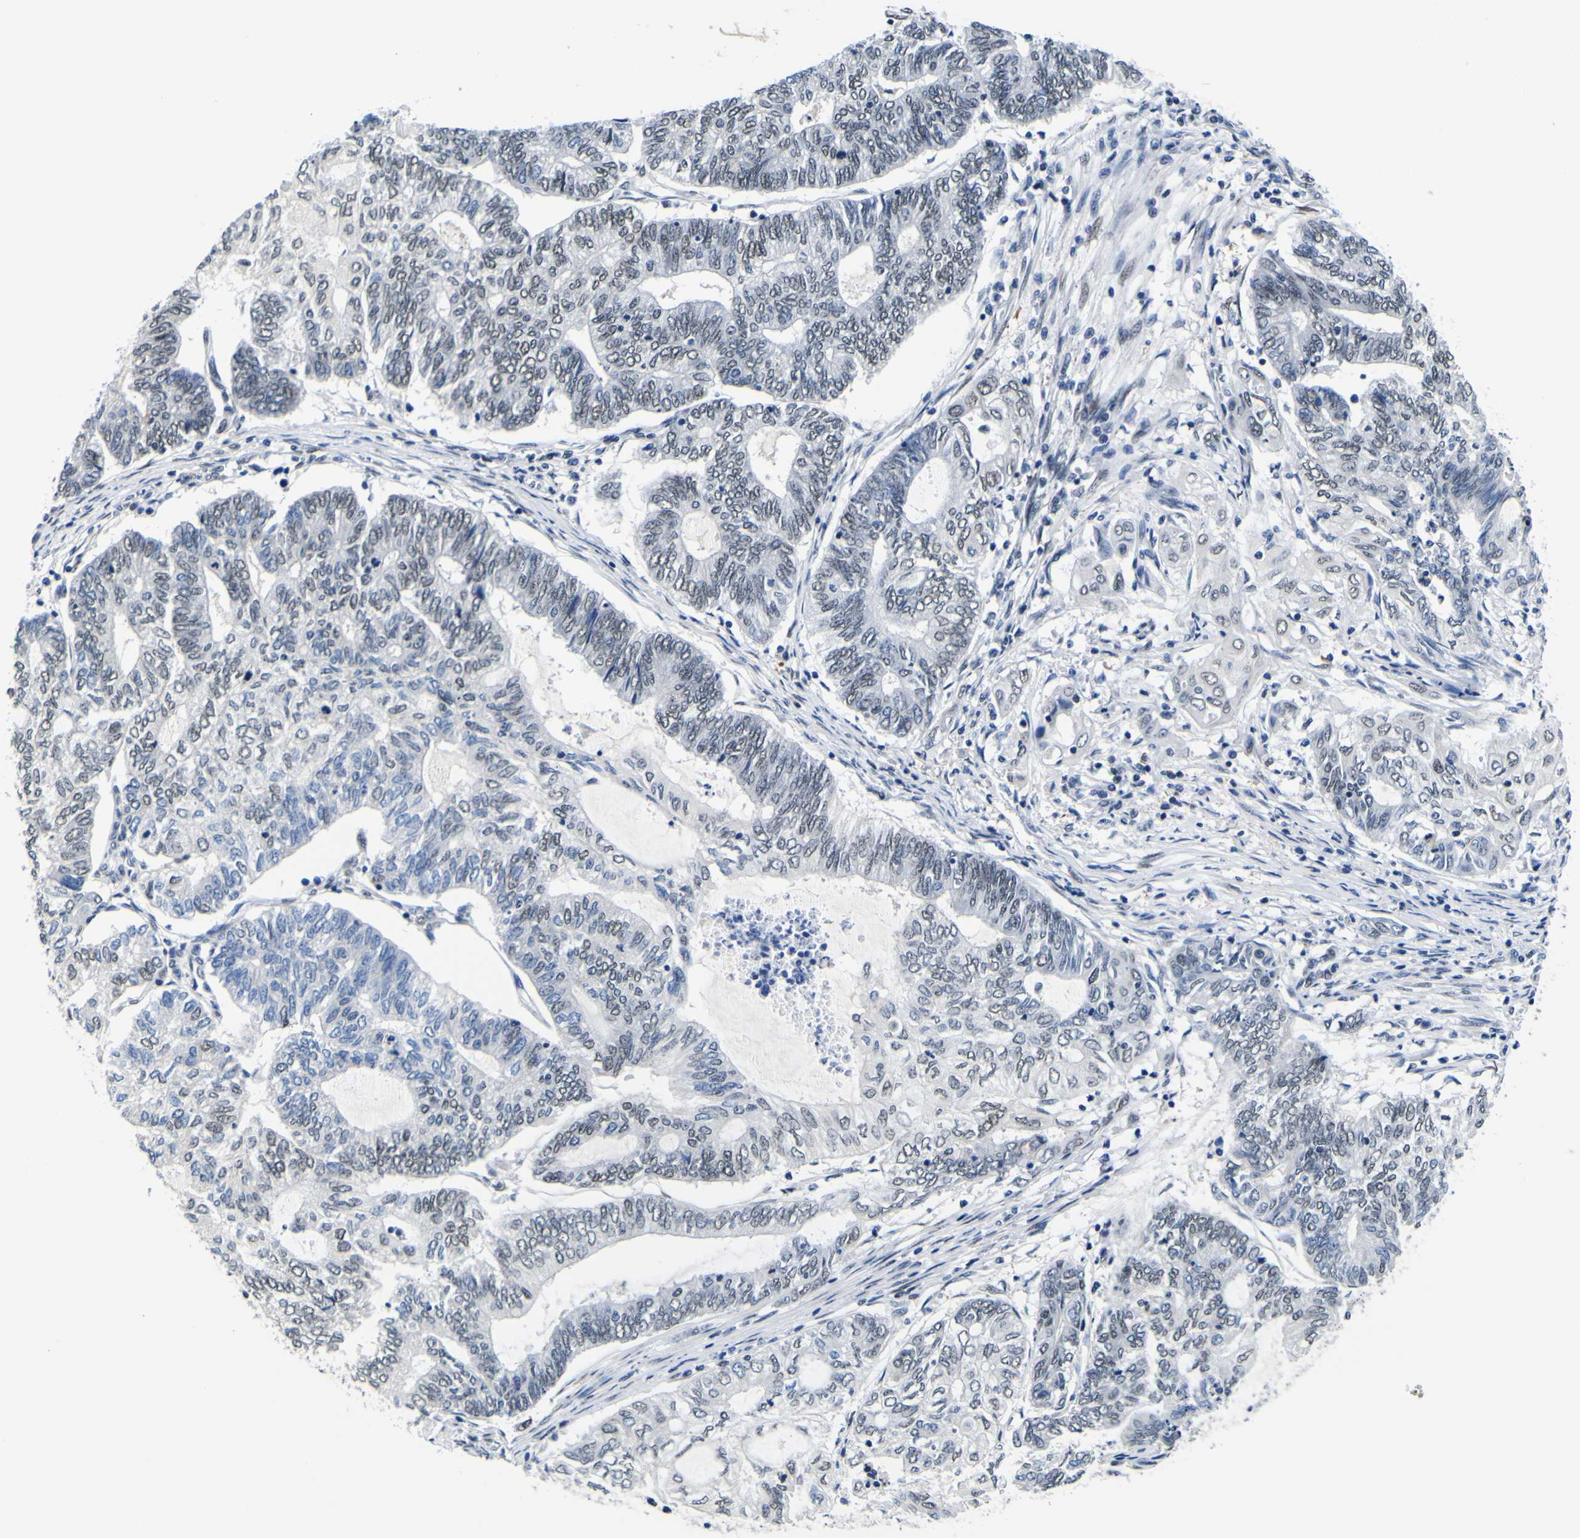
{"staining": {"intensity": "weak", "quantity": "<25%", "location": "nuclear"}, "tissue": "endometrial cancer", "cell_type": "Tumor cells", "image_type": "cancer", "snomed": [{"axis": "morphology", "description": "Adenocarcinoma, NOS"}, {"axis": "topography", "description": "Uterus"}, {"axis": "topography", "description": "Endometrium"}], "caption": "Protein analysis of endometrial cancer displays no significant staining in tumor cells.", "gene": "CUL4B", "patient": {"sex": "female", "age": 70}}